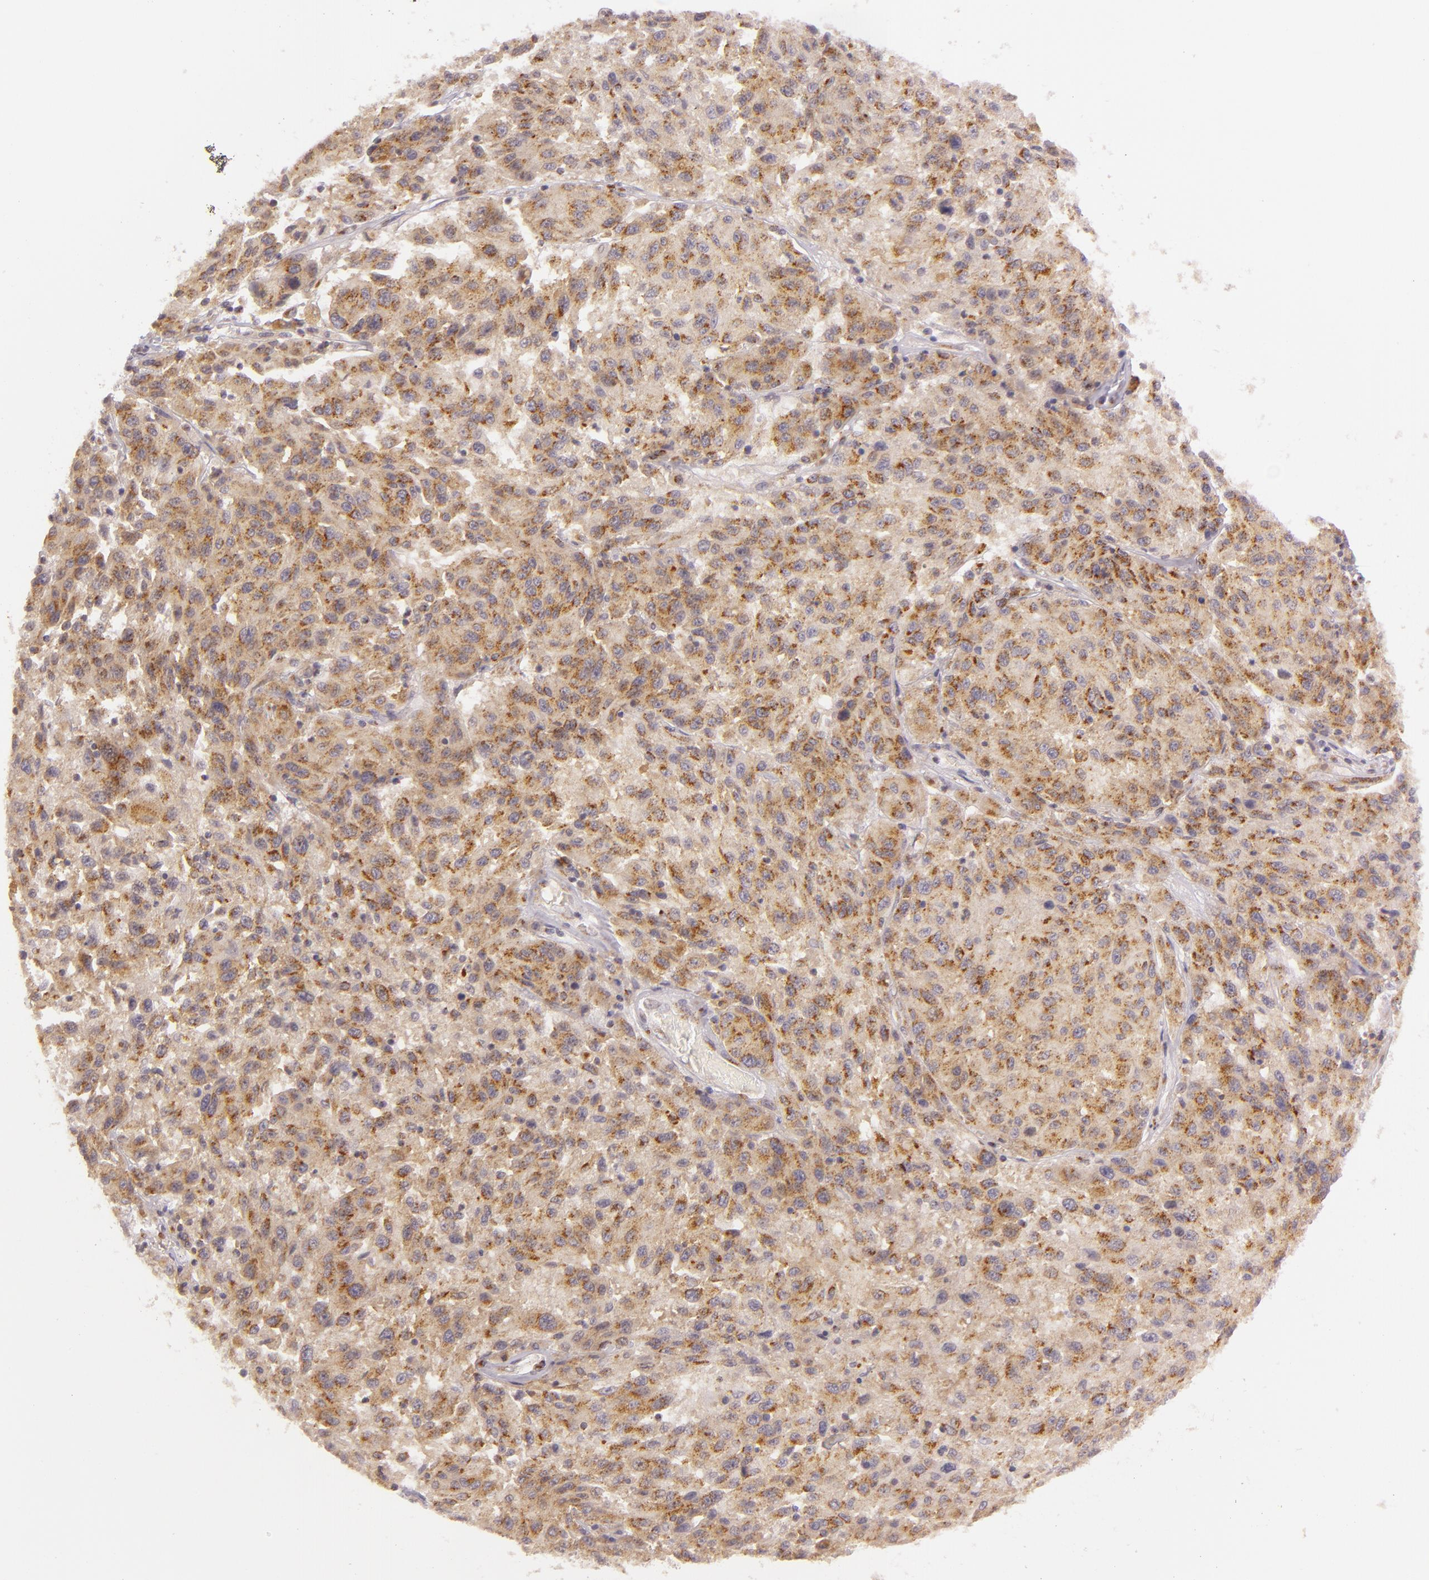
{"staining": {"intensity": "moderate", "quantity": ">75%", "location": "cytoplasmic/membranous"}, "tissue": "melanoma", "cell_type": "Tumor cells", "image_type": "cancer", "snomed": [{"axis": "morphology", "description": "Malignant melanoma, NOS"}, {"axis": "topography", "description": "Skin"}], "caption": "Tumor cells display medium levels of moderate cytoplasmic/membranous expression in about >75% of cells in human melanoma. (IHC, brightfield microscopy, high magnification).", "gene": "LGMN", "patient": {"sex": "female", "age": 77}}